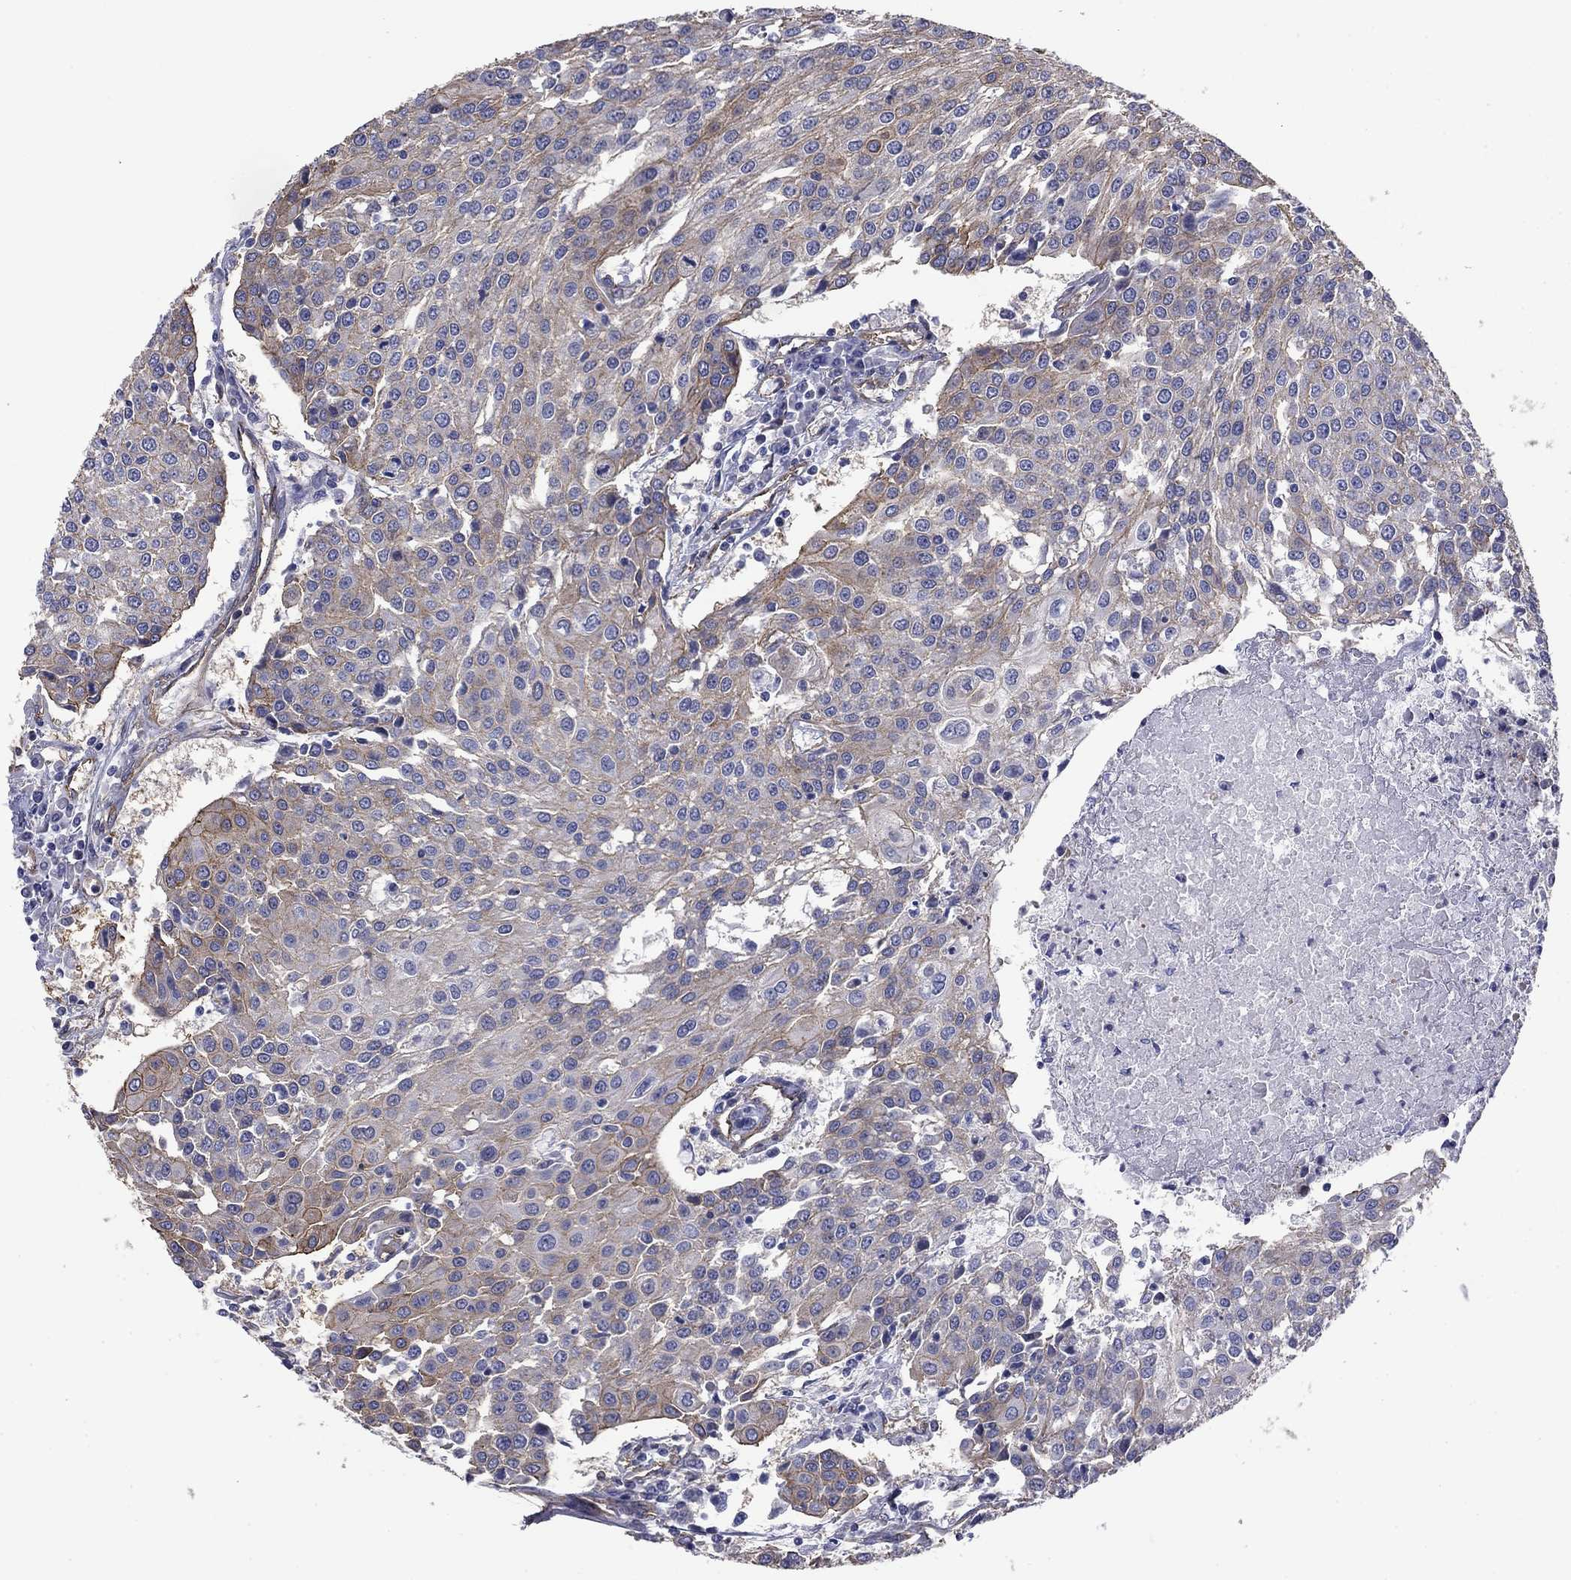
{"staining": {"intensity": "moderate", "quantity": "<25%", "location": "cytoplasmic/membranous"}, "tissue": "urothelial cancer", "cell_type": "Tumor cells", "image_type": "cancer", "snomed": [{"axis": "morphology", "description": "Urothelial carcinoma, High grade"}, {"axis": "topography", "description": "Urinary bladder"}], "caption": "Urothelial cancer tissue displays moderate cytoplasmic/membranous positivity in approximately <25% of tumor cells, visualized by immunohistochemistry.", "gene": "TCHH", "patient": {"sex": "female", "age": 85}}